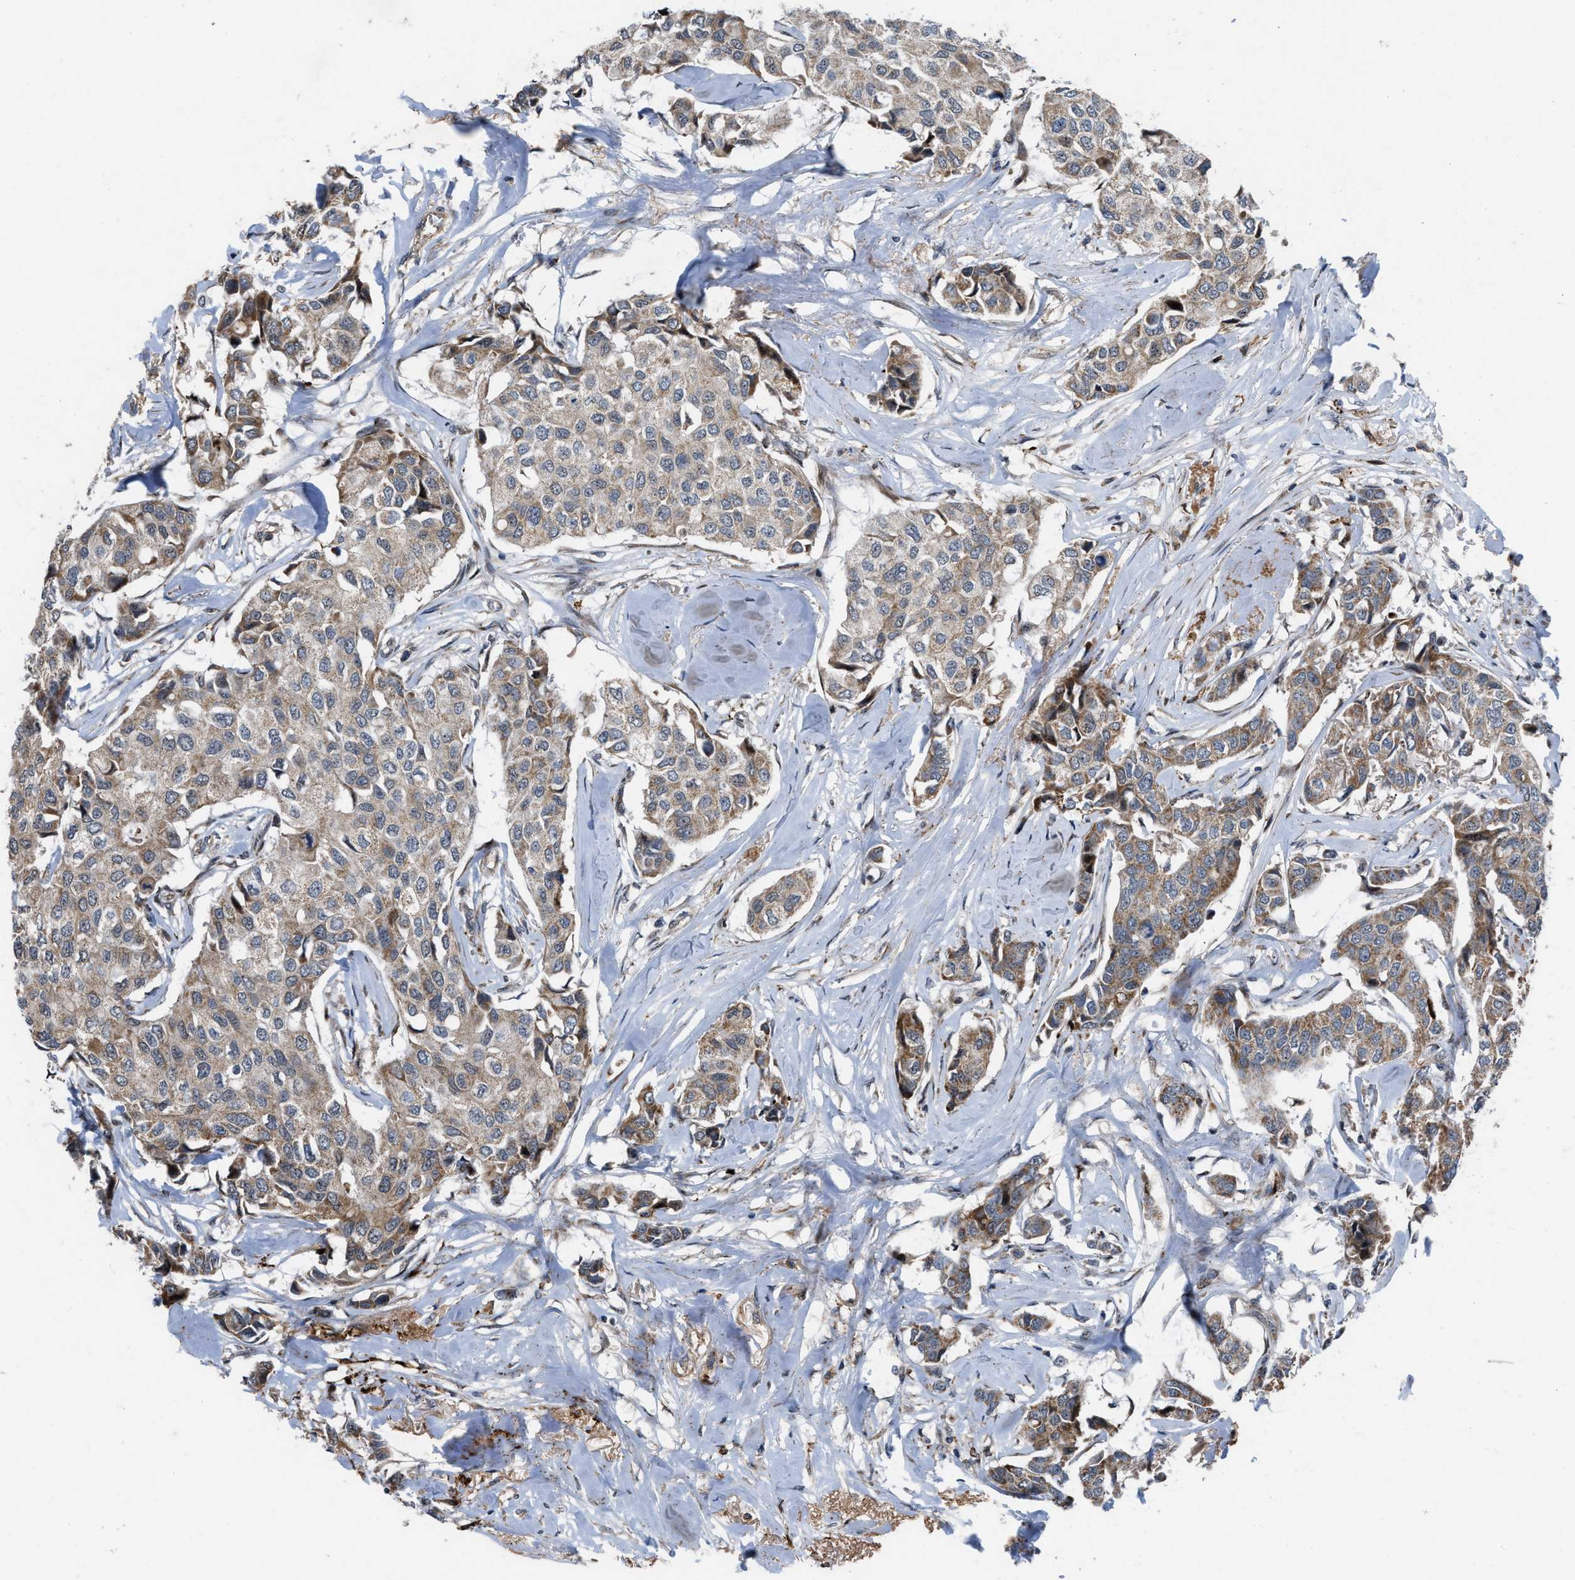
{"staining": {"intensity": "moderate", "quantity": ">75%", "location": "cytoplasmic/membranous"}, "tissue": "breast cancer", "cell_type": "Tumor cells", "image_type": "cancer", "snomed": [{"axis": "morphology", "description": "Duct carcinoma"}, {"axis": "topography", "description": "Breast"}], "caption": "Breast intraductal carcinoma stained with DAB (3,3'-diaminobenzidine) IHC demonstrates medium levels of moderate cytoplasmic/membranous staining in approximately >75% of tumor cells.", "gene": "AP3M2", "patient": {"sex": "female", "age": 80}}